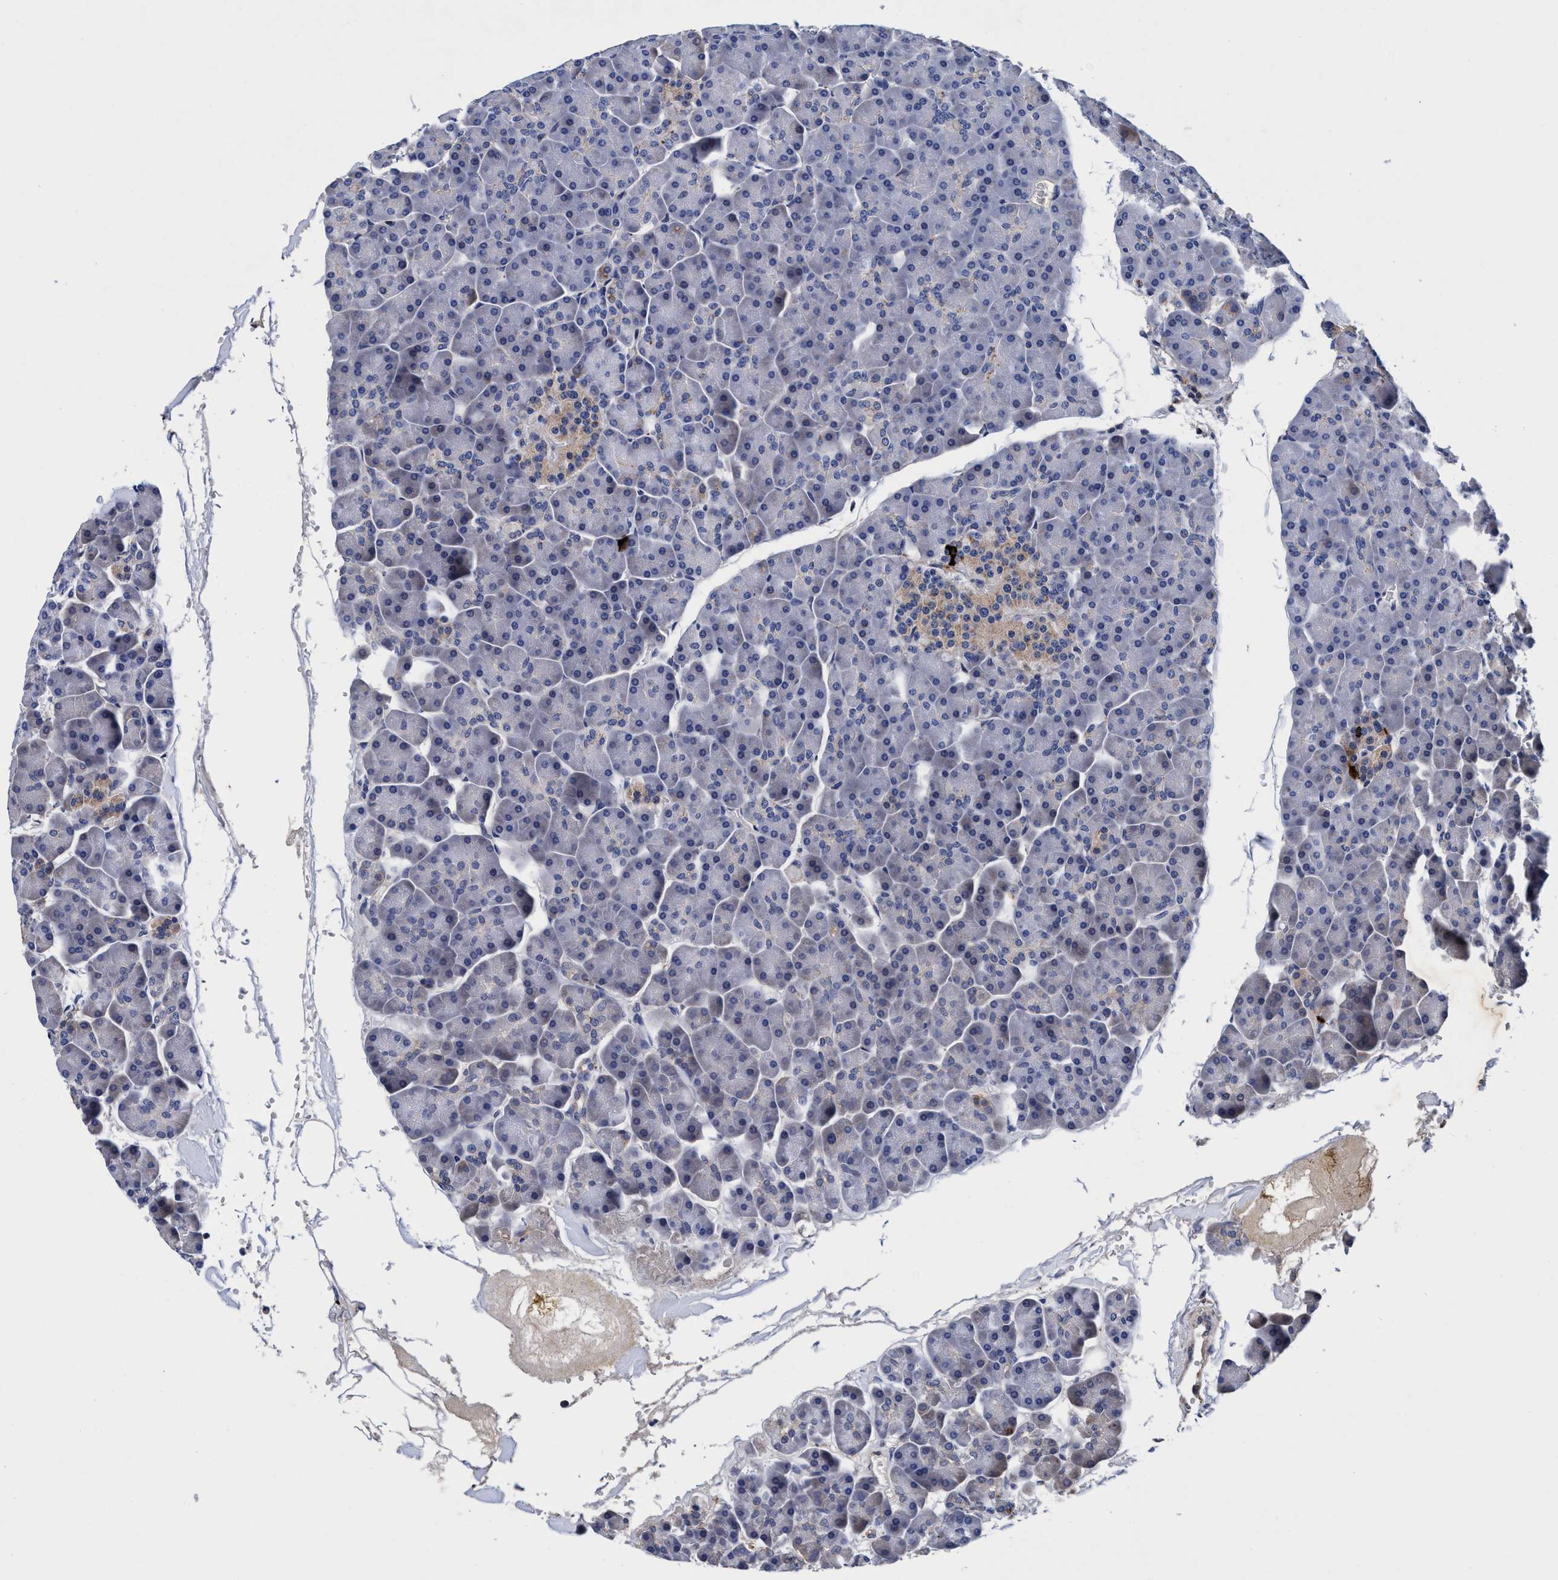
{"staining": {"intensity": "negative", "quantity": "none", "location": "none"}, "tissue": "pancreas", "cell_type": "Exocrine glandular cells", "image_type": "normal", "snomed": [{"axis": "morphology", "description": "Normal tissue, NOS"}, {"axis": "topography", "description": "Pancreas"}], "caption": "Immunohistochemistry photomicrograph of benign human pancreas stained for a protein (brown), which displays no expression in exocrine glandular cells.", "gene": "RNF208", "patient": {"sex": "male", "age": 35}}